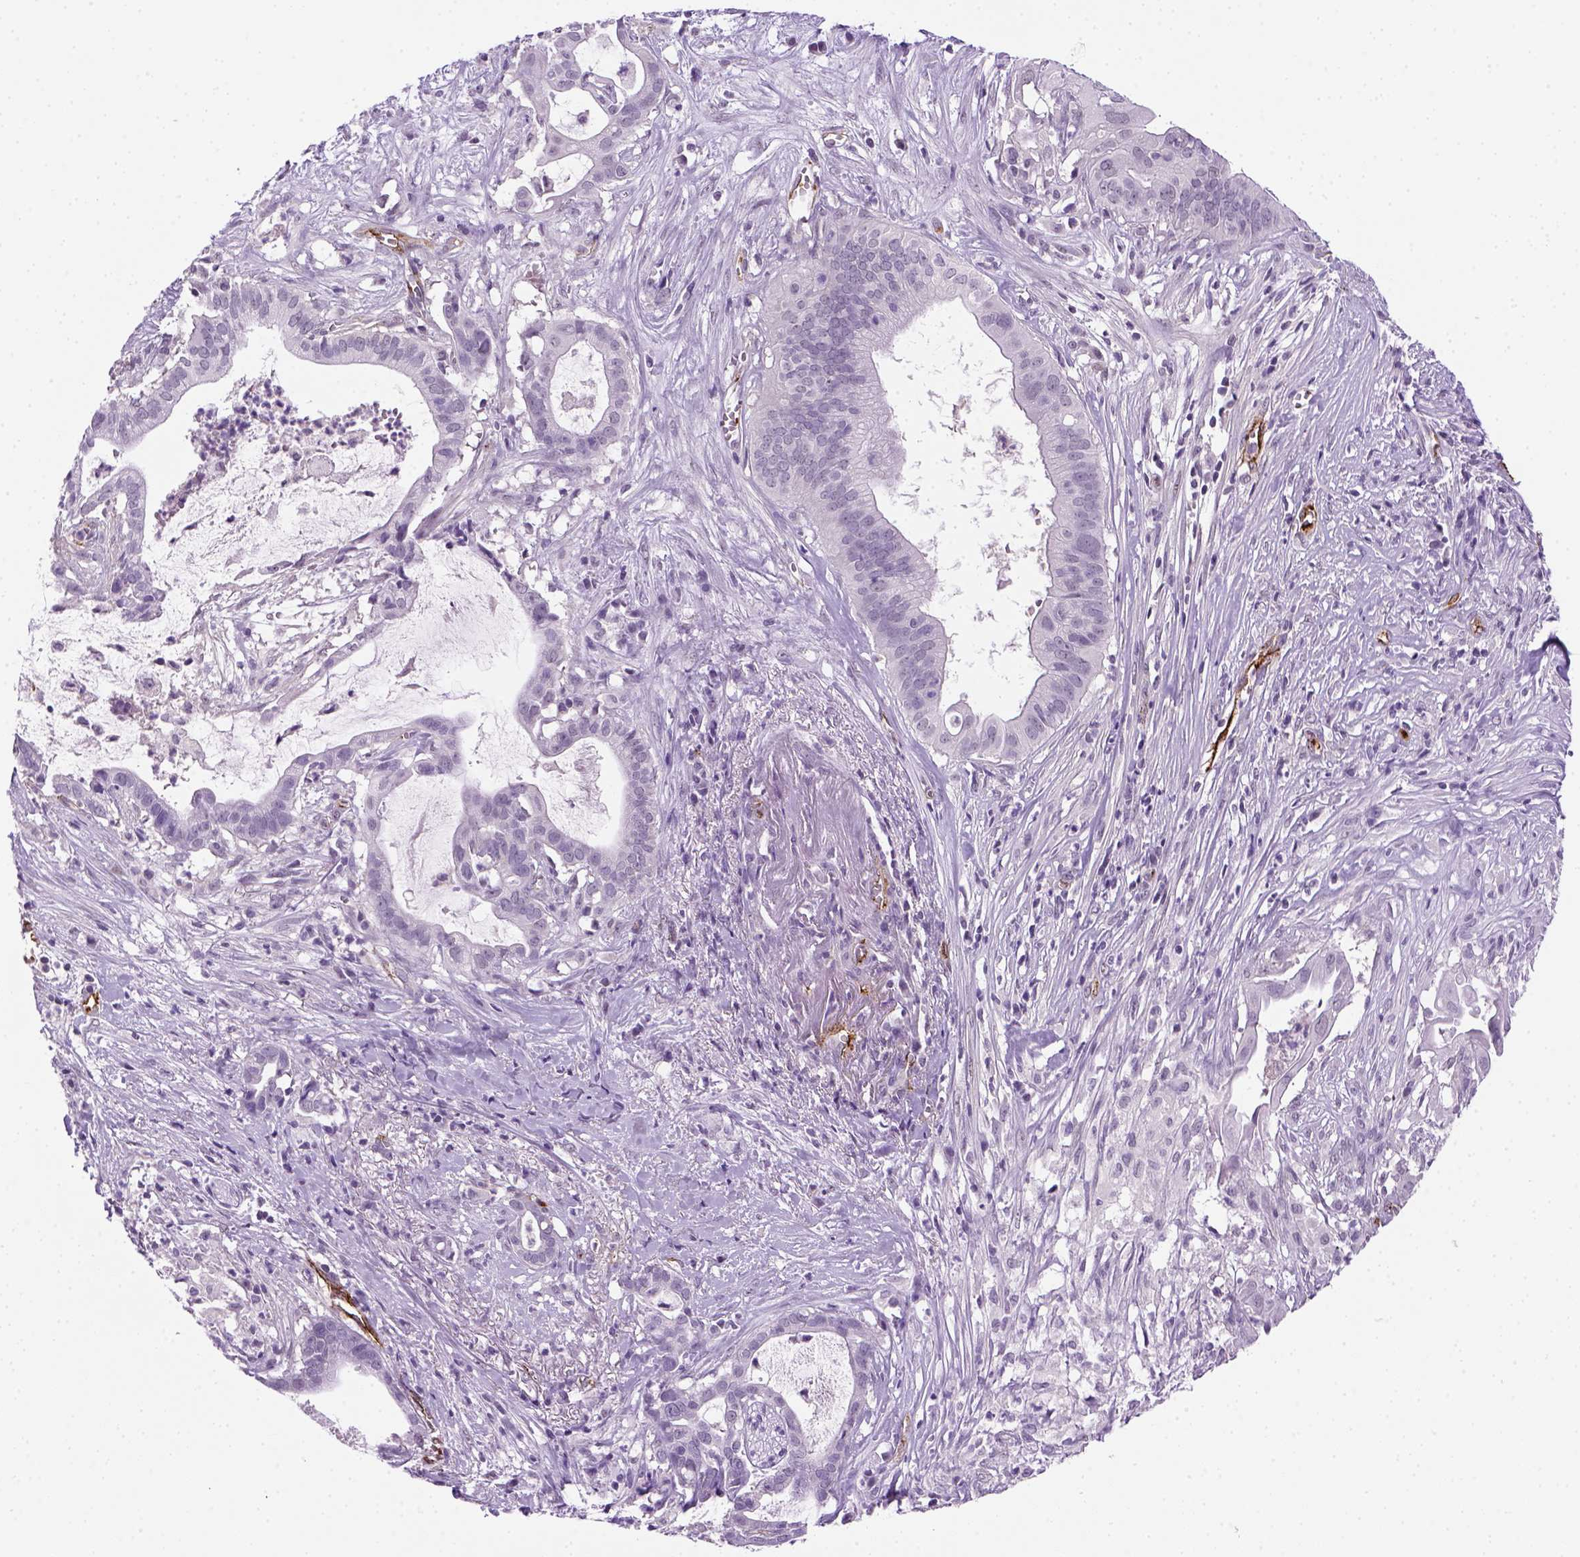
{"staining": {"intensity": "negative", "quantity": "none", "location": "none"}, "tissue": "pancreatic cancer", "cell_type": "Tumor cells", "image_type": "cancer", "snomed": [{"axis": "morphology", "description": "Adenocarcinoma, NOS"}, {"axis": "topography", "description": "Pancreas"}], "caption": "This is a micrograph of immunohistochemistry staining of pancreatic adenocarcinoma, which shows no staining in tumor cells. (DAB (3,3'-diaminobenzidine) immunohistochemistry visualized using brightfield microscopy, high magnification).", "gene": "VWF", "patient": {"sex": "male", "age": 61}}